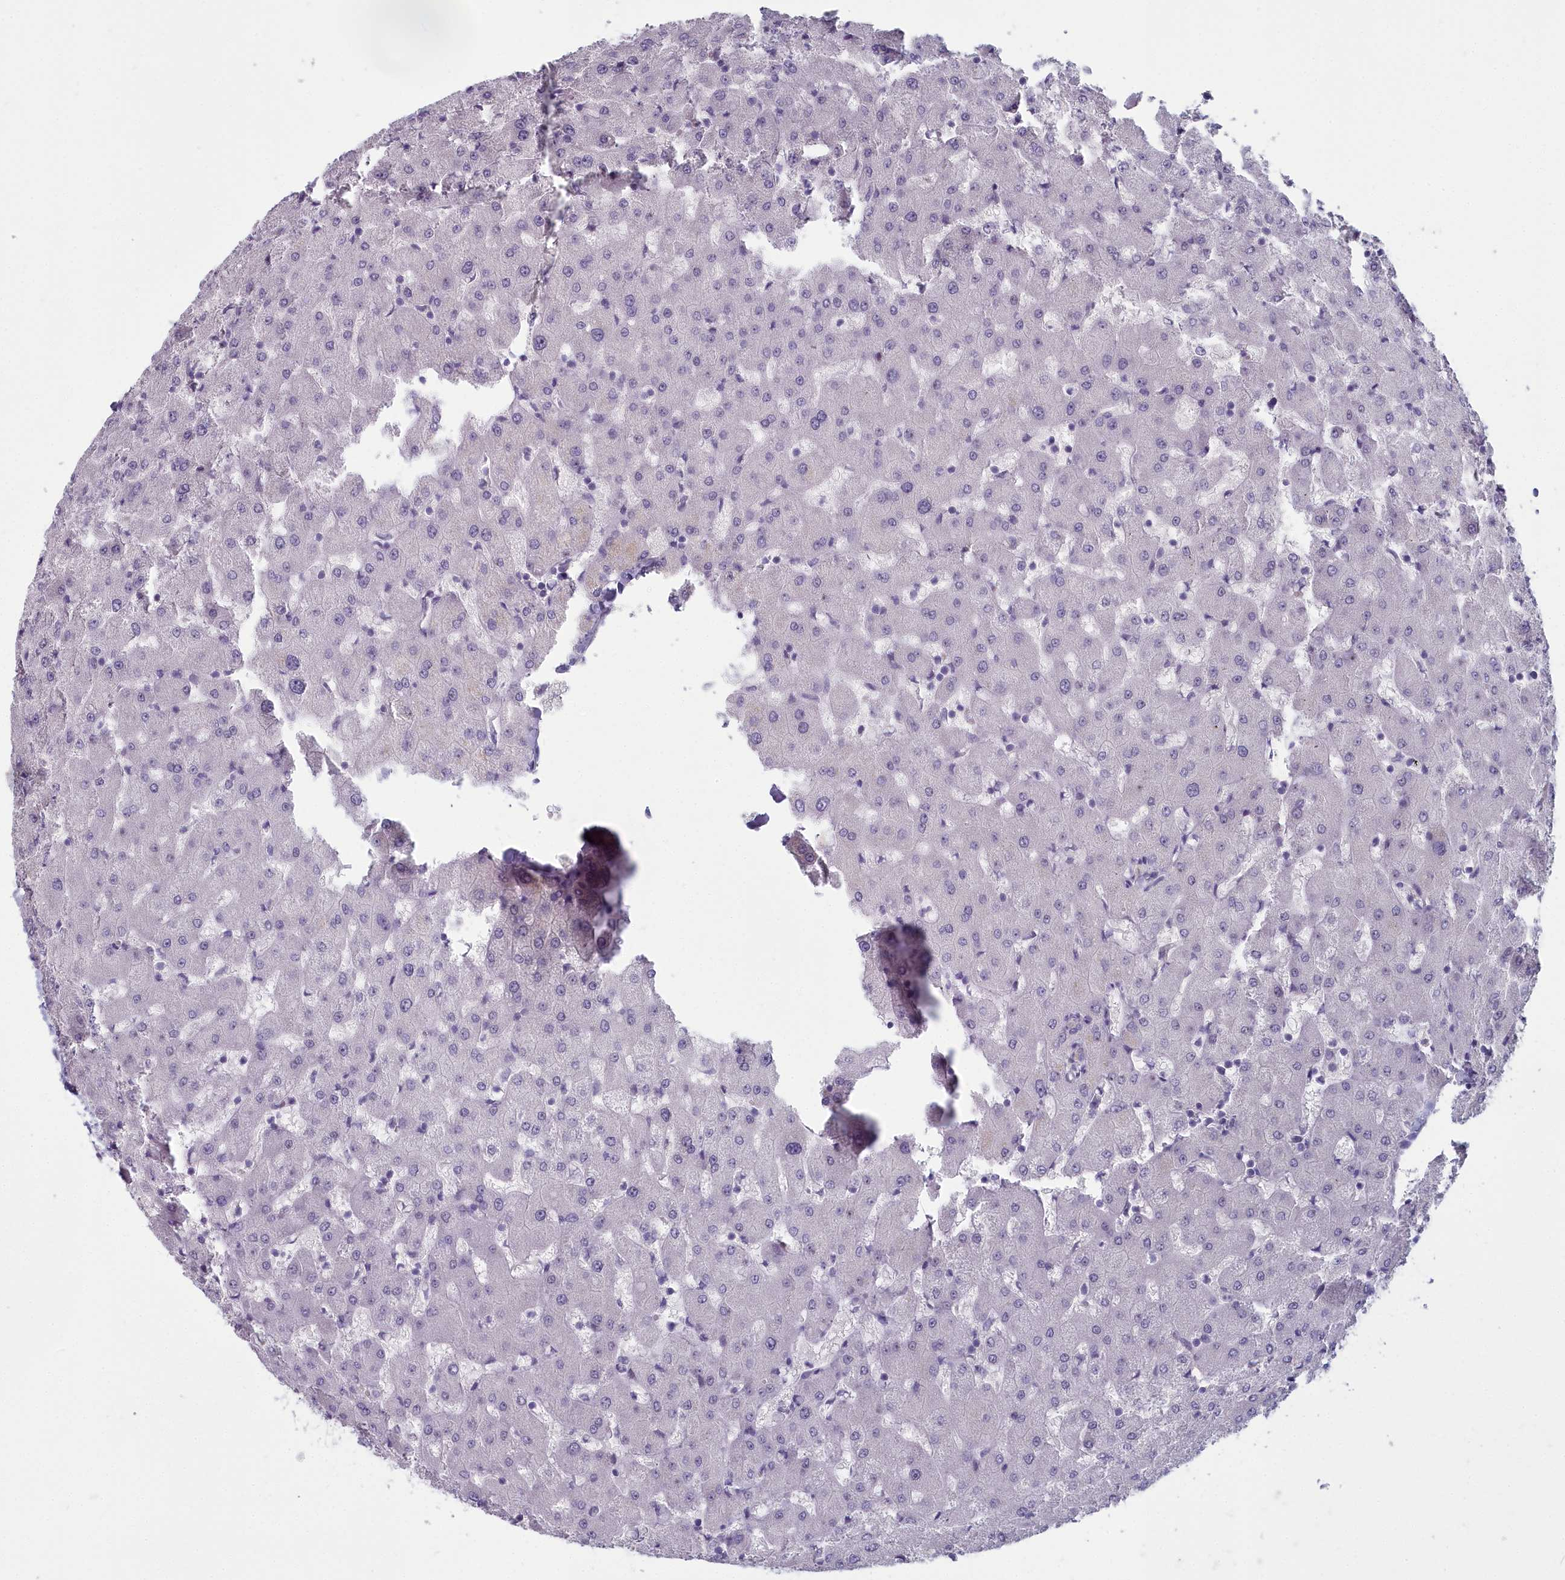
{"staining": {"intensity": "negative", "quantity": "none", "location": "none"}, "tissue": "liver", "cell_type": "Cholangiocytes", "image_type": "normal", "snomed": [{"axis": "morphology", "description": "Normal tissue, NOS"}, {"axis": "topography", "description": "Liver"}], "caption": "Immunohistochemistry photomicrograph of benign liver: liver stained with DAB (3,3'-diaminobenzidine) demonstrates no significant protein staining in cholangiocytes. (Brightfield microscopy of DAB IHC at high magnification).", "gene": "INSYN2A", "patient": {"sex": "female", "age": 63}}